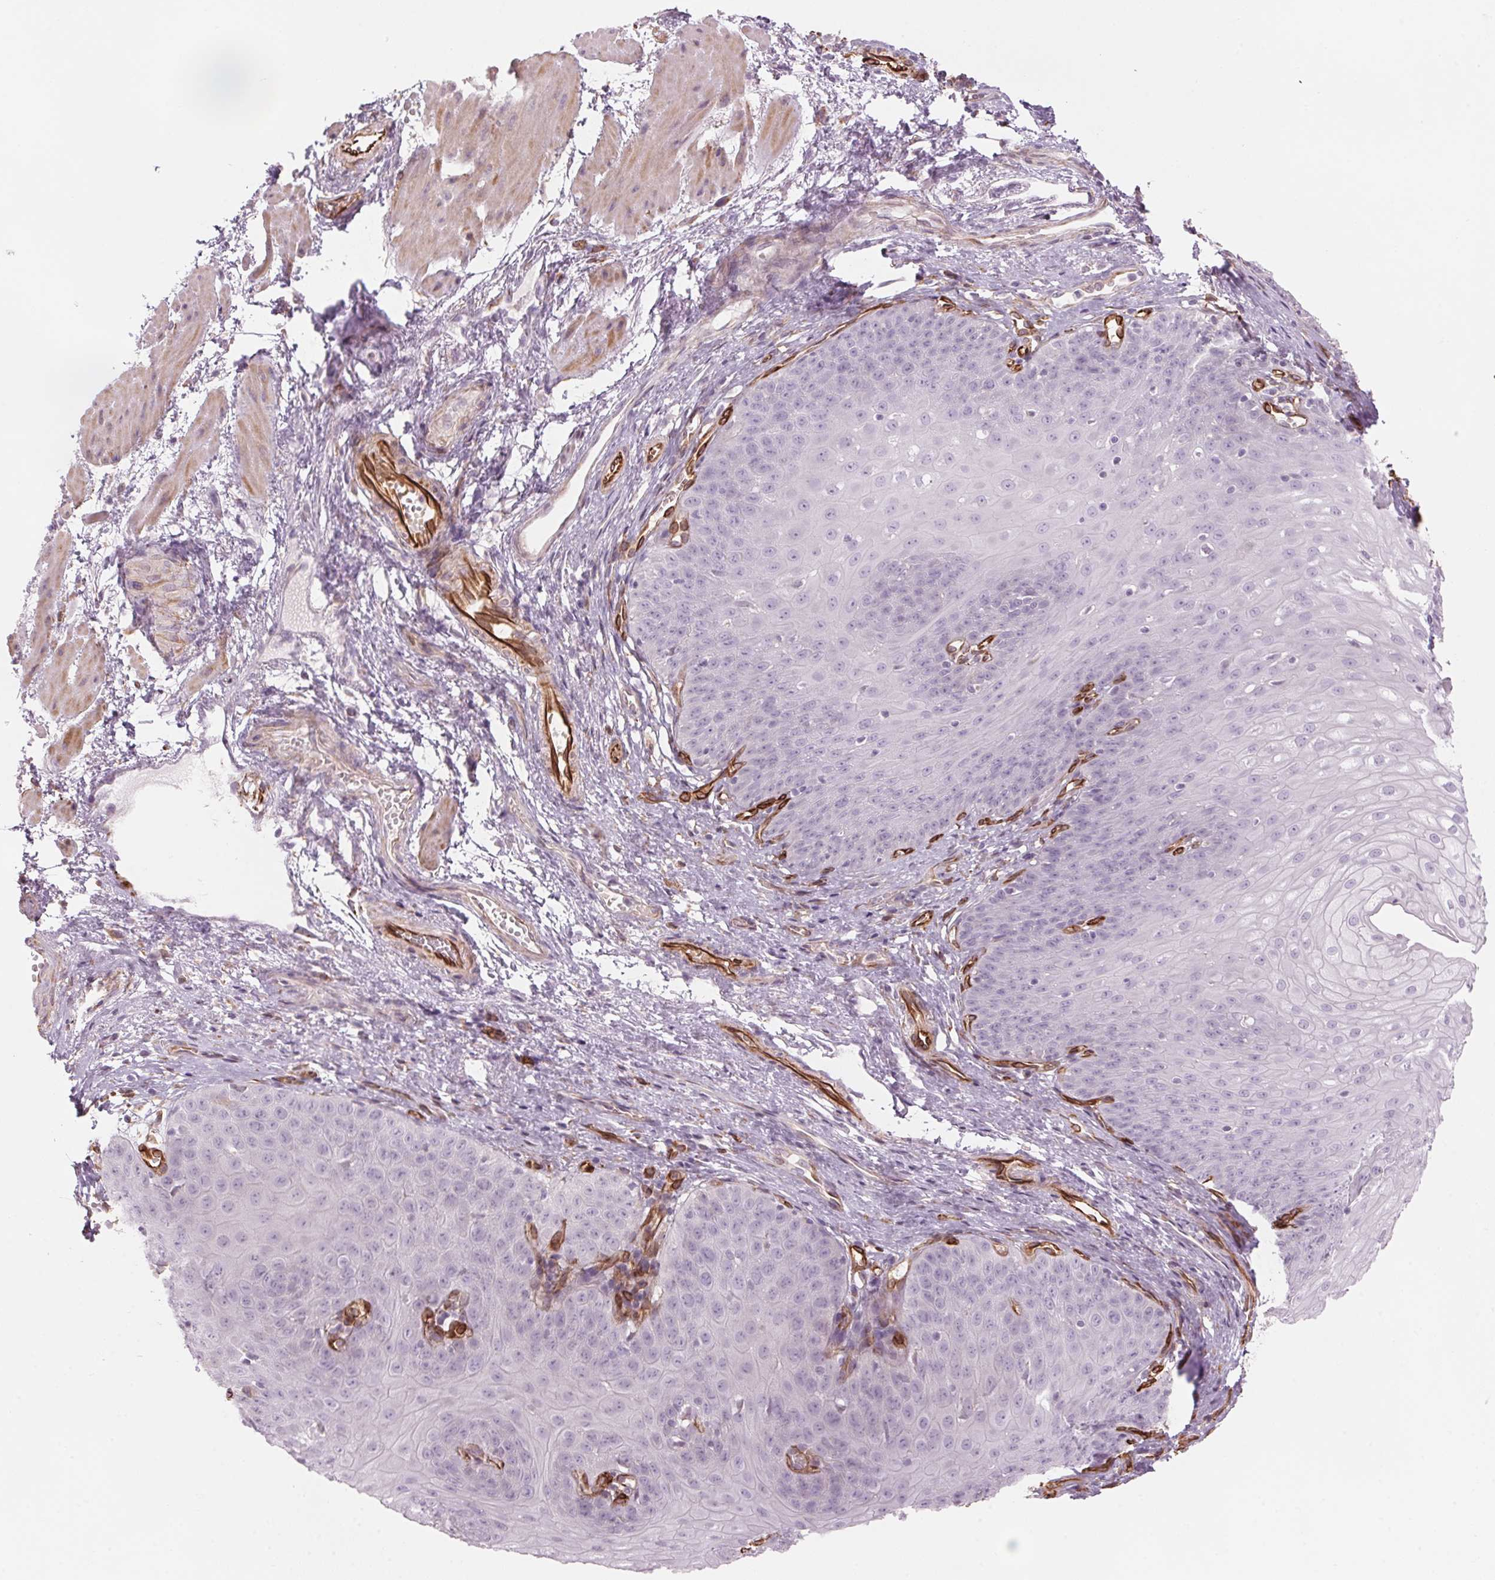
{"staining": {"intensity": "weak", "quantity": "<25%", "location": "cytoplasmic/membranous"}, "tissue": "esophagus", "cell_type": "Squamous epithelial cells", "image_type": "normal", "snomed": [{"axis": "morphology", "description": "Normal tissue, NOS"}, {"axis": "topography", "description": "Esophagus"}], "caption": "A micrograph of esophagus stained for a protein exhibits no brown staining in squamous epithelial cells. Brightfield microscopy of immunohistochemistry (IHC) stained with DAB (brown) and hematoxylin (blue), captured at high magnification.", "gene": "CLPS", "patient": {"sex": "male", "age": 71}}